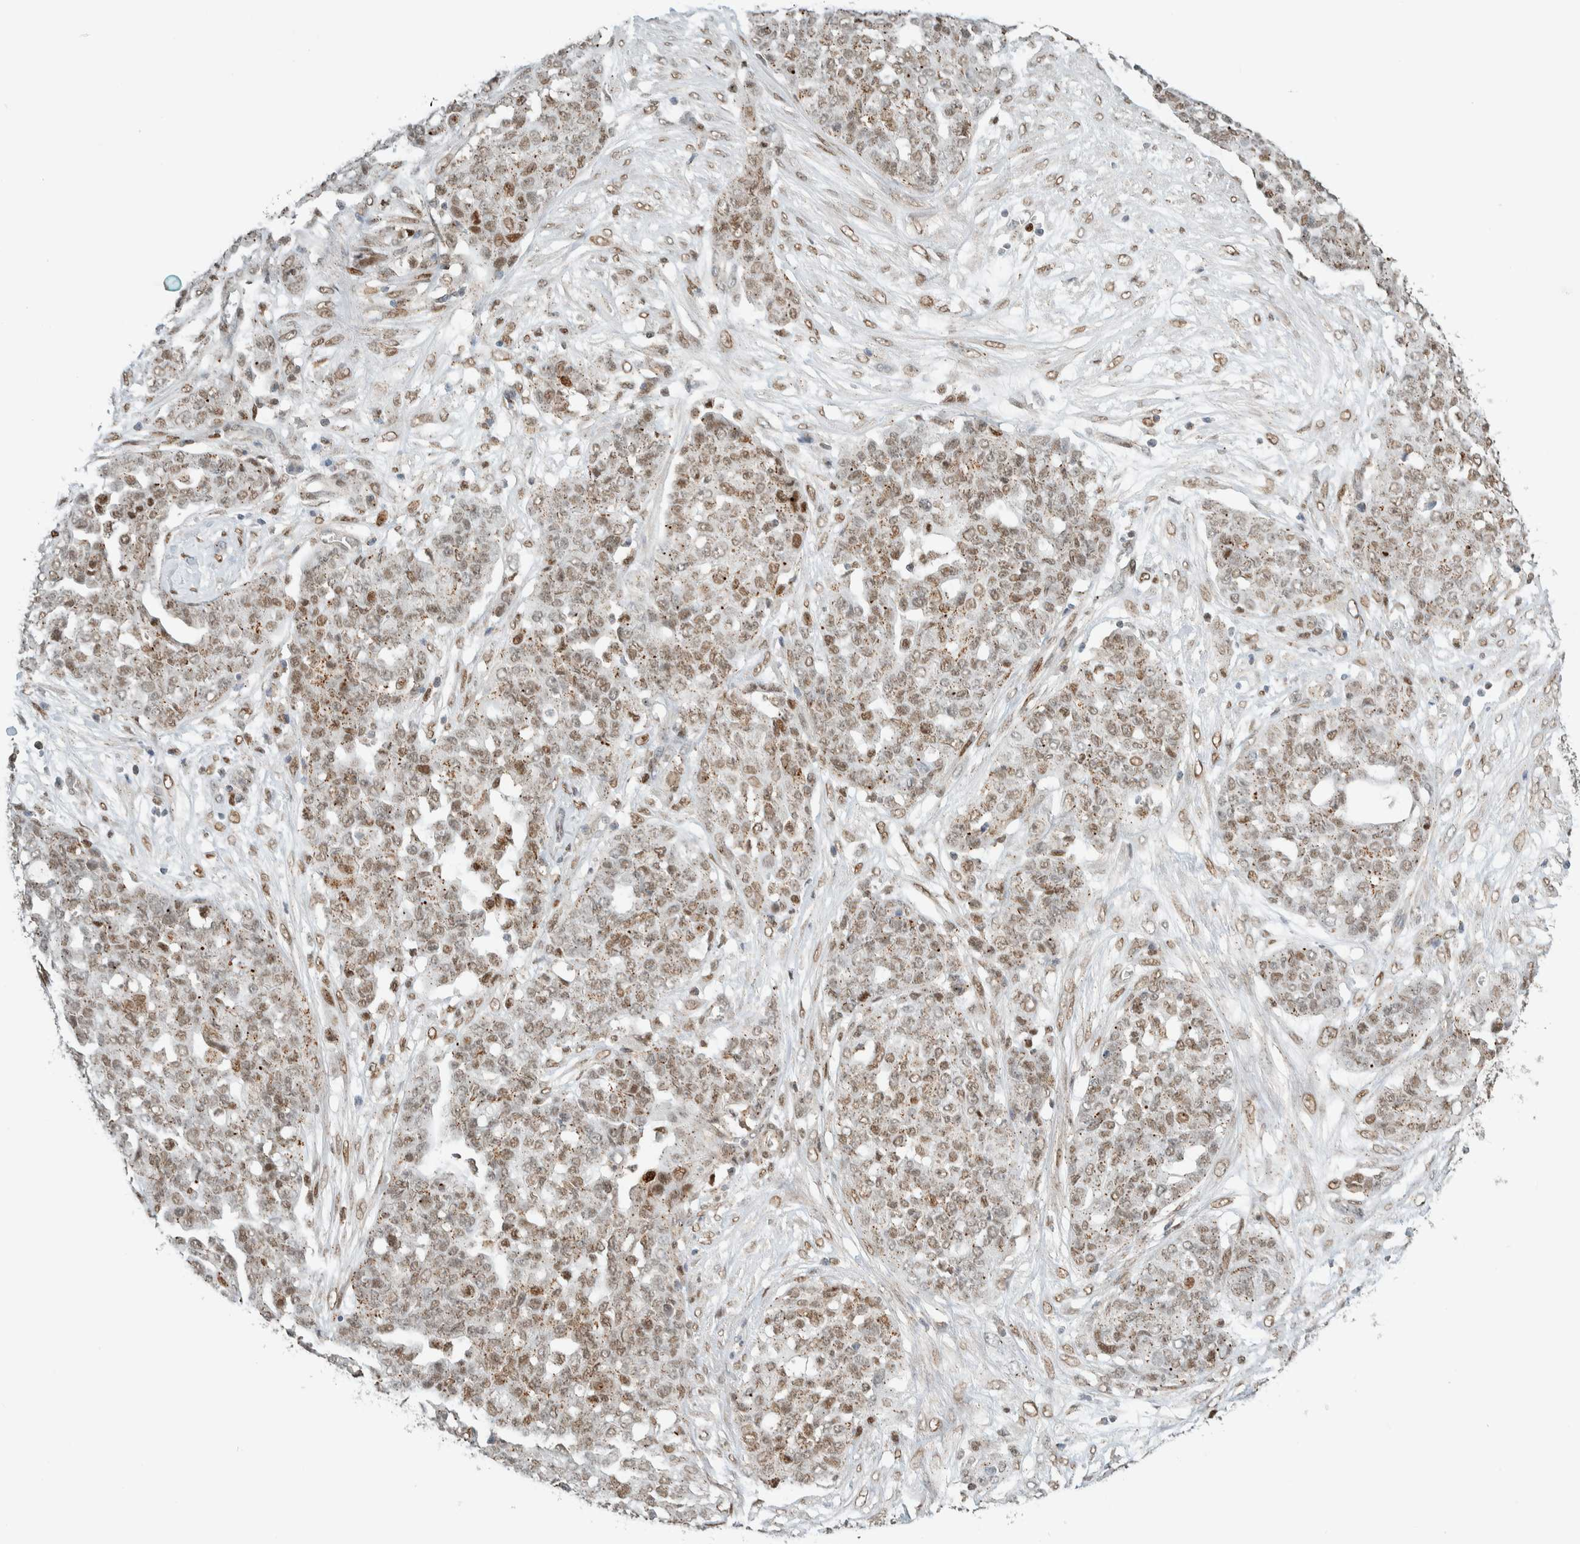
{"staining": {"intensity": "weak", "quantity": ">75%", "location": "cytoplasmic/membranous,nuclear"}, "tissue": "ovarian cancer", "cell_type": "Tumor cells", "image_type": "cancer", "snomed": [{"axis": "morphology", "description": "Cystadenocarcinoma, serous, NOS"}, {"axis": "topography", "description": "Soft tissue"}, {"axis": "topography", "description": "Ovary"}], "caption": "A photomicrograph of human serous cystadenocarcinoma (ovarian) stained for a protein demonstrates weak cytoplasmic/membranous and nuclear brown staining in tumor cells.", "gene": "TFE3", "patient": {"sex": "female", "age": 57}}